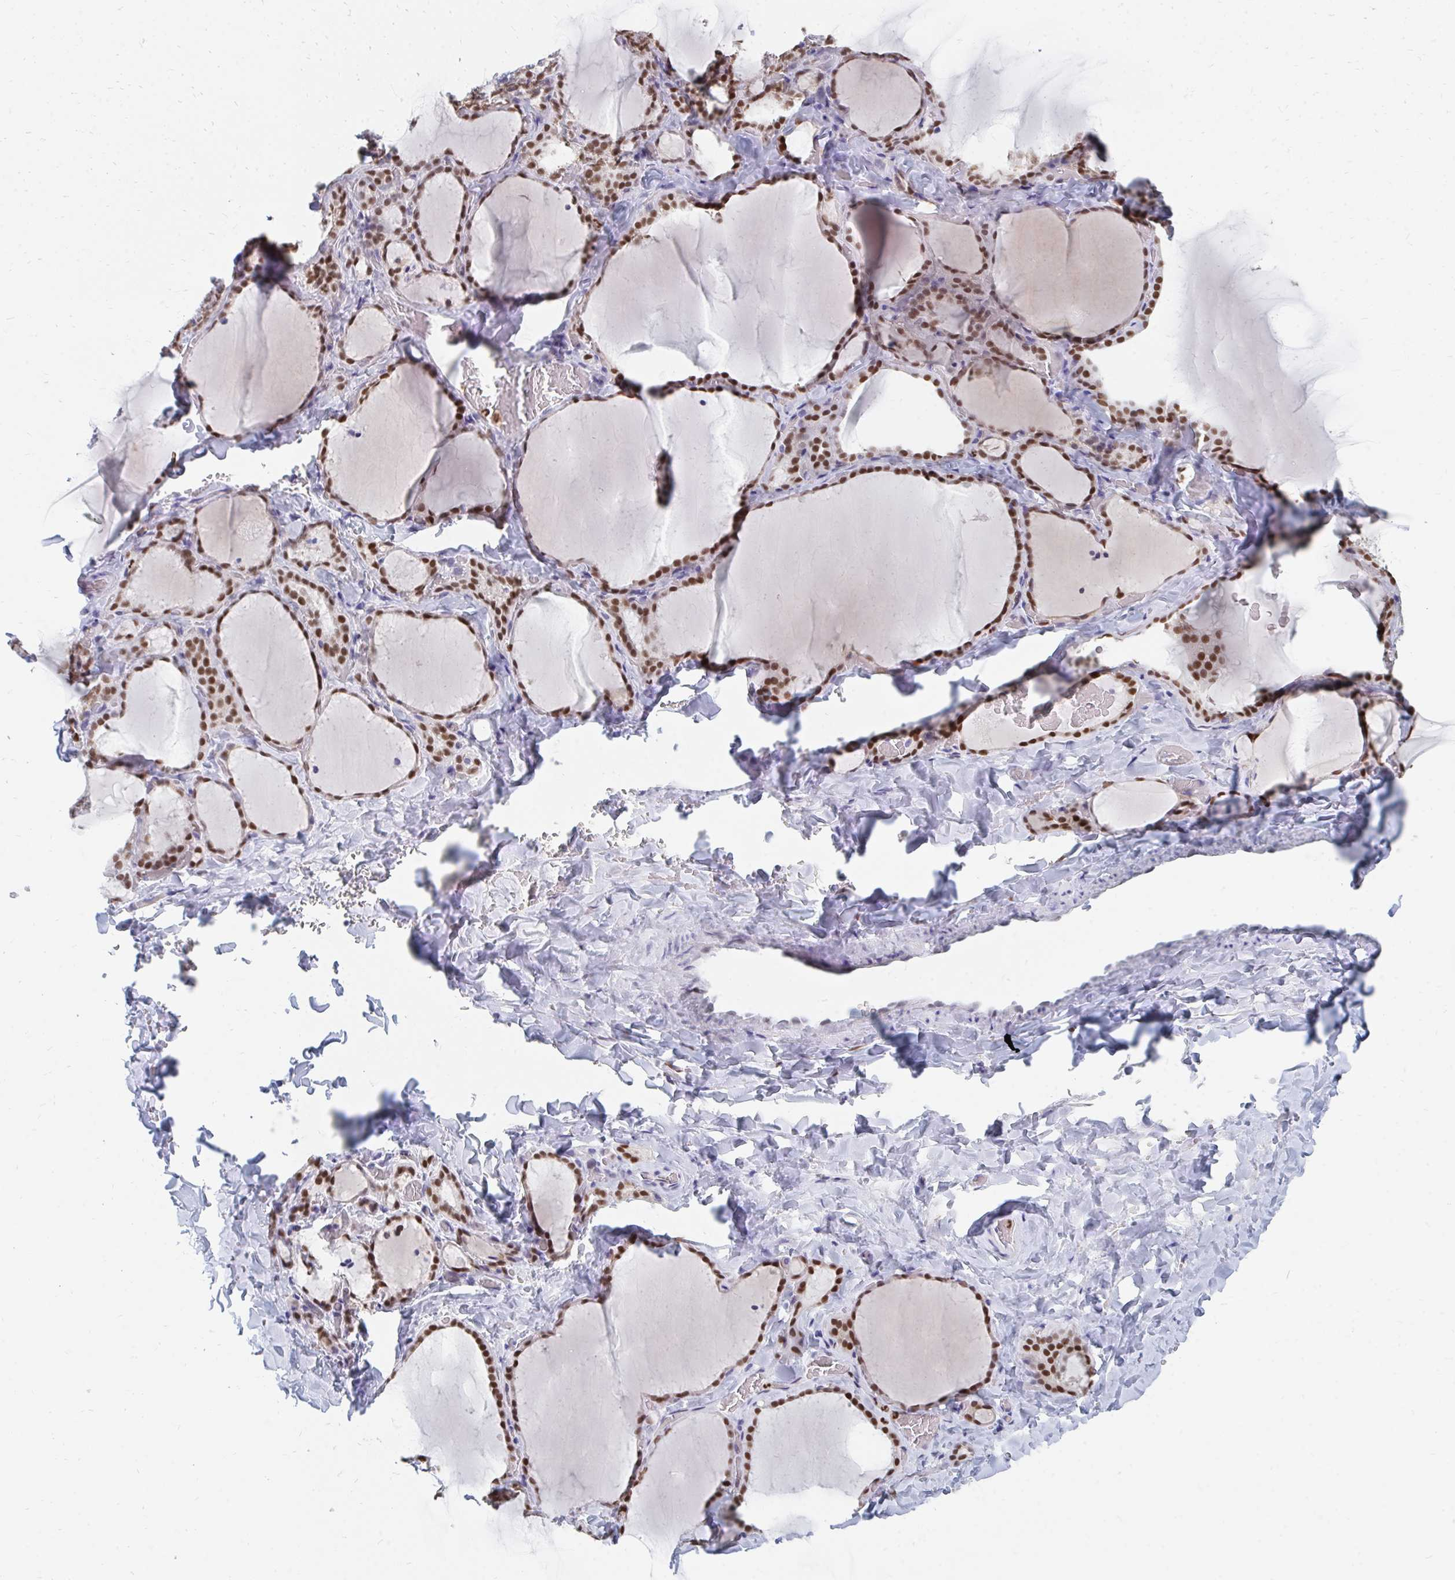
{"staining": {"intensity": "moderate", "quantity": ">75%", "location": "nuclear"}, "tissue": "thyroid gland", "cell_type": "Glandular cells", "image_type": "normal", "snomed": [{"axis": "morphology", "description": "Normal tissue, NOS"}, {"axis": "topography", "description": "Thyroid gland"}], "caption": "Protein expression by immunohistochemistry exhibits moderate nuclear staining in approximately >75% of glandular cells in unremarkable thyroid gland. Using DAB (3,3'-diaminobenzidine) (brown) and hematoxylin (blue) stains, captured at high magnification using brightfield microscopy.", "gene": "PLK3", "patient": {"sex": "female", "age": 22}}